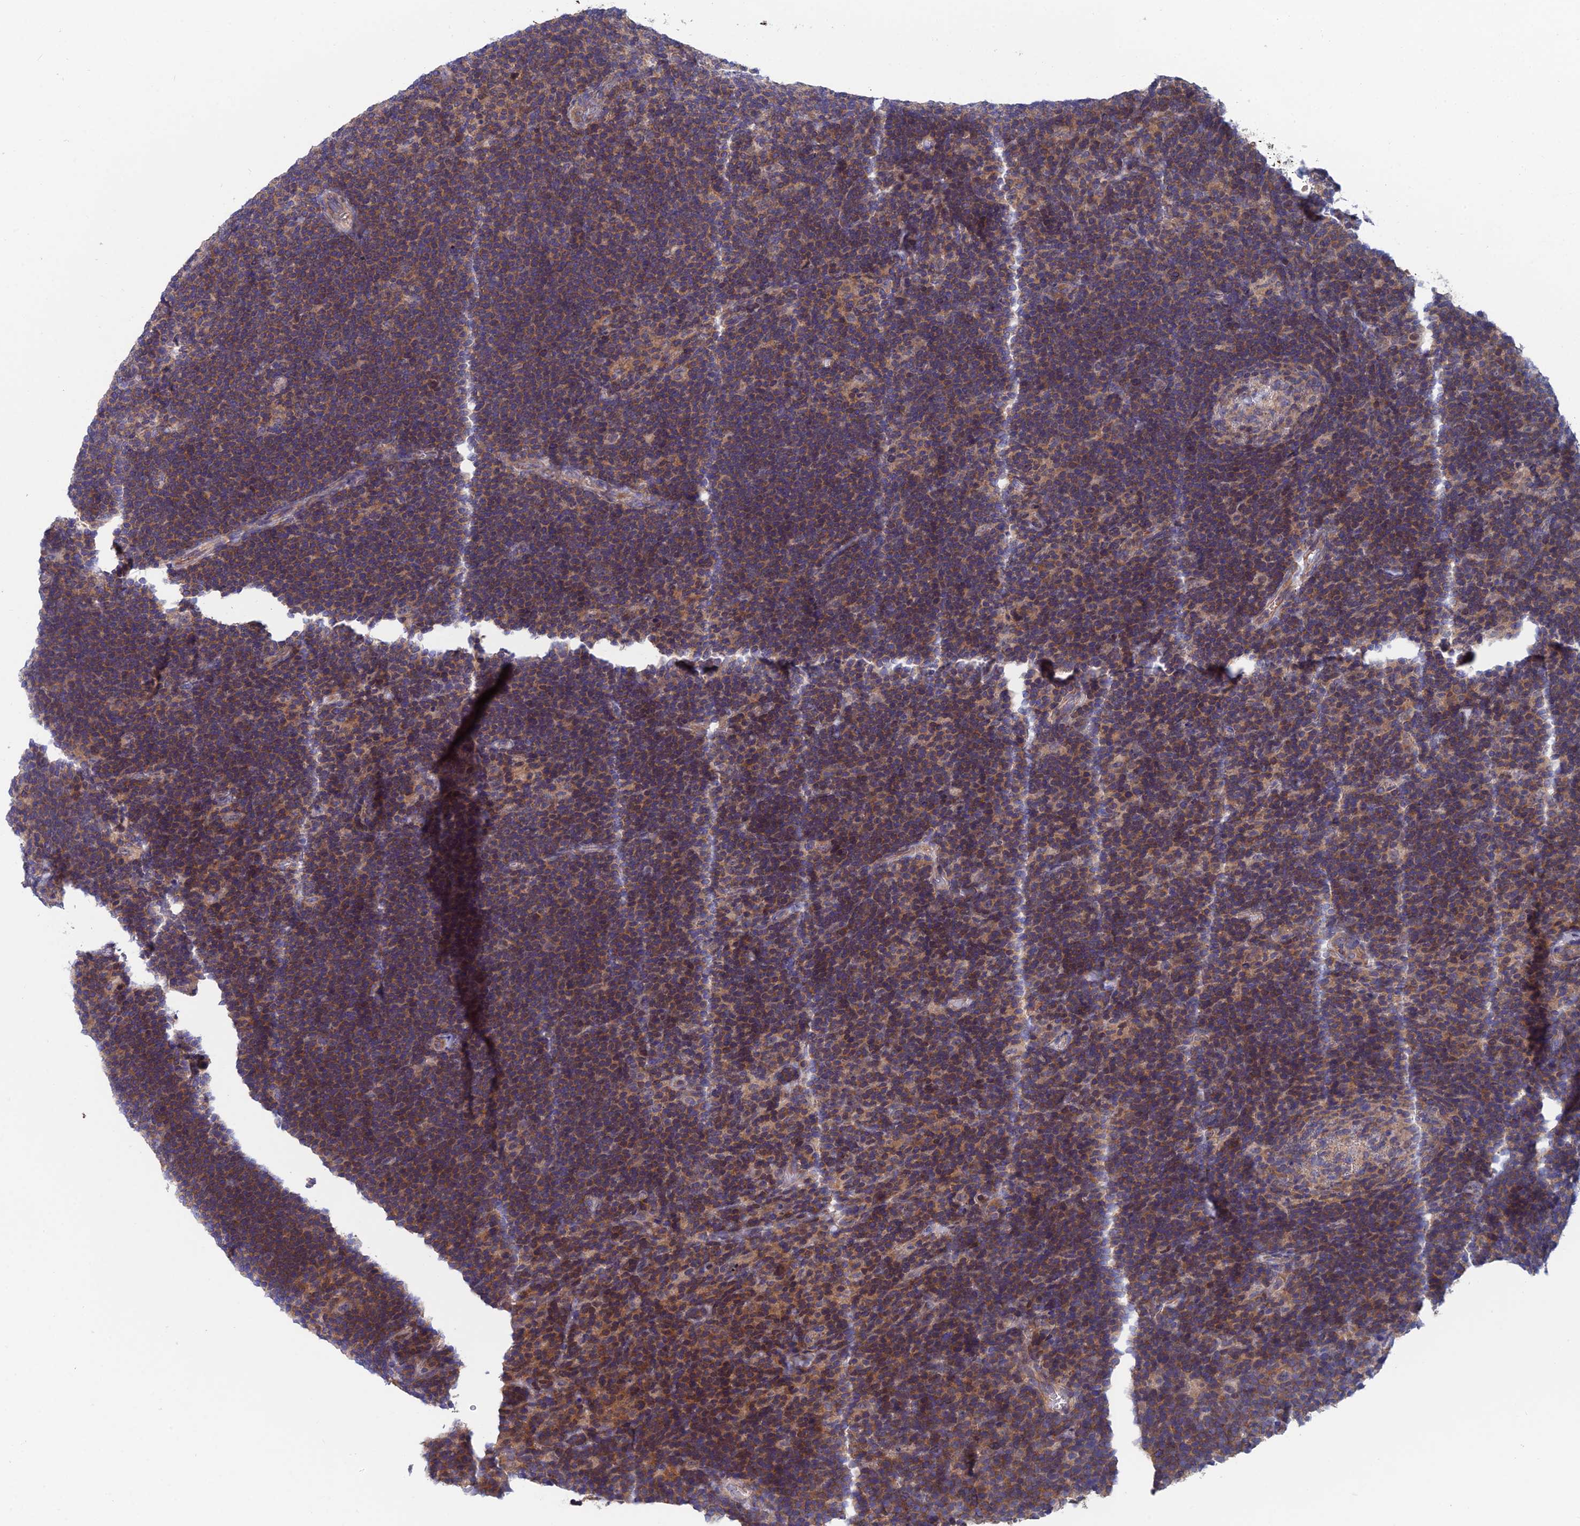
{"staining": {"intensity": "weak", "quantity": "25%-75%", "location": "cytoplasmic/membranous"}, "tissue": "lymphoma", "cell_type": "Tumor cells", "image_type": "cancer", "snomed": [{"axis": "morphology", "description": "Hodgkin's disease, NOS"}, {"axis": "topography", "description": "Lymph node"}], "caption": "Protein staining by immunohistochemistry demonstrates weak cytoplasmic/membranous positivity in about 25%-75% of tumor cells in lymphoma.", "gene": "USP37", "patient": {"sex": "female", "age": 57}}